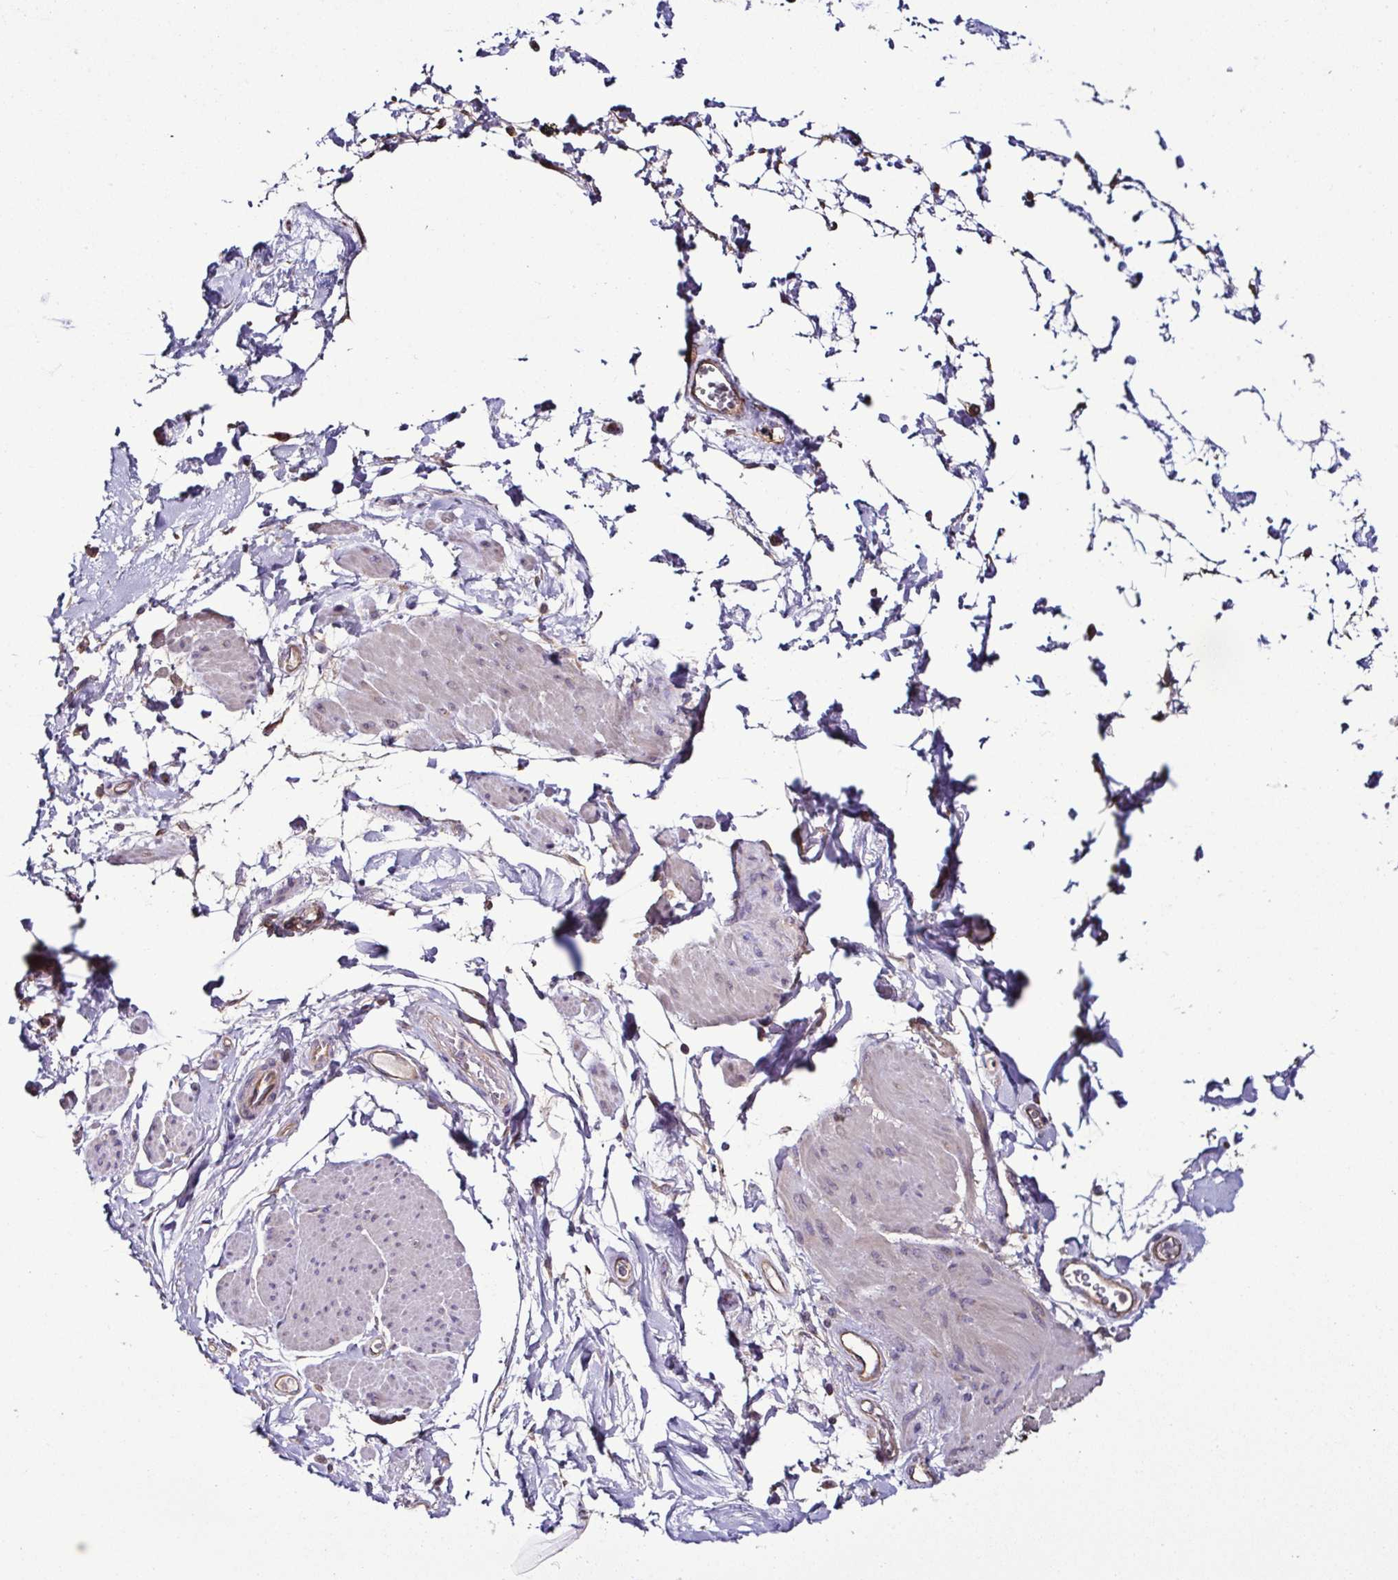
{"staining": {"intensity": "negative", "quantity": "none", "location": "none"}, "tissue": "adipose tissue", "cell_type": "Adipocytes", "image_type": "normal", "snomed": [{"axis": "morphology", "description": "Normal tissue, NOS"}, {"axis": "topography", "description": "Urinary bladder"}, {"axis": "topography", "description": "Peripheral nerve tissue"}], "caption": "High power microscopy histopathology image of an IHC photomicrograph of benign adipose tissue, revealing no significant staining in adipocytes. (Brightfield microscopy of DAB IHC at high magnification).", "gene": "LMOD2", "patient": {"sex": "female", "age": 60}}